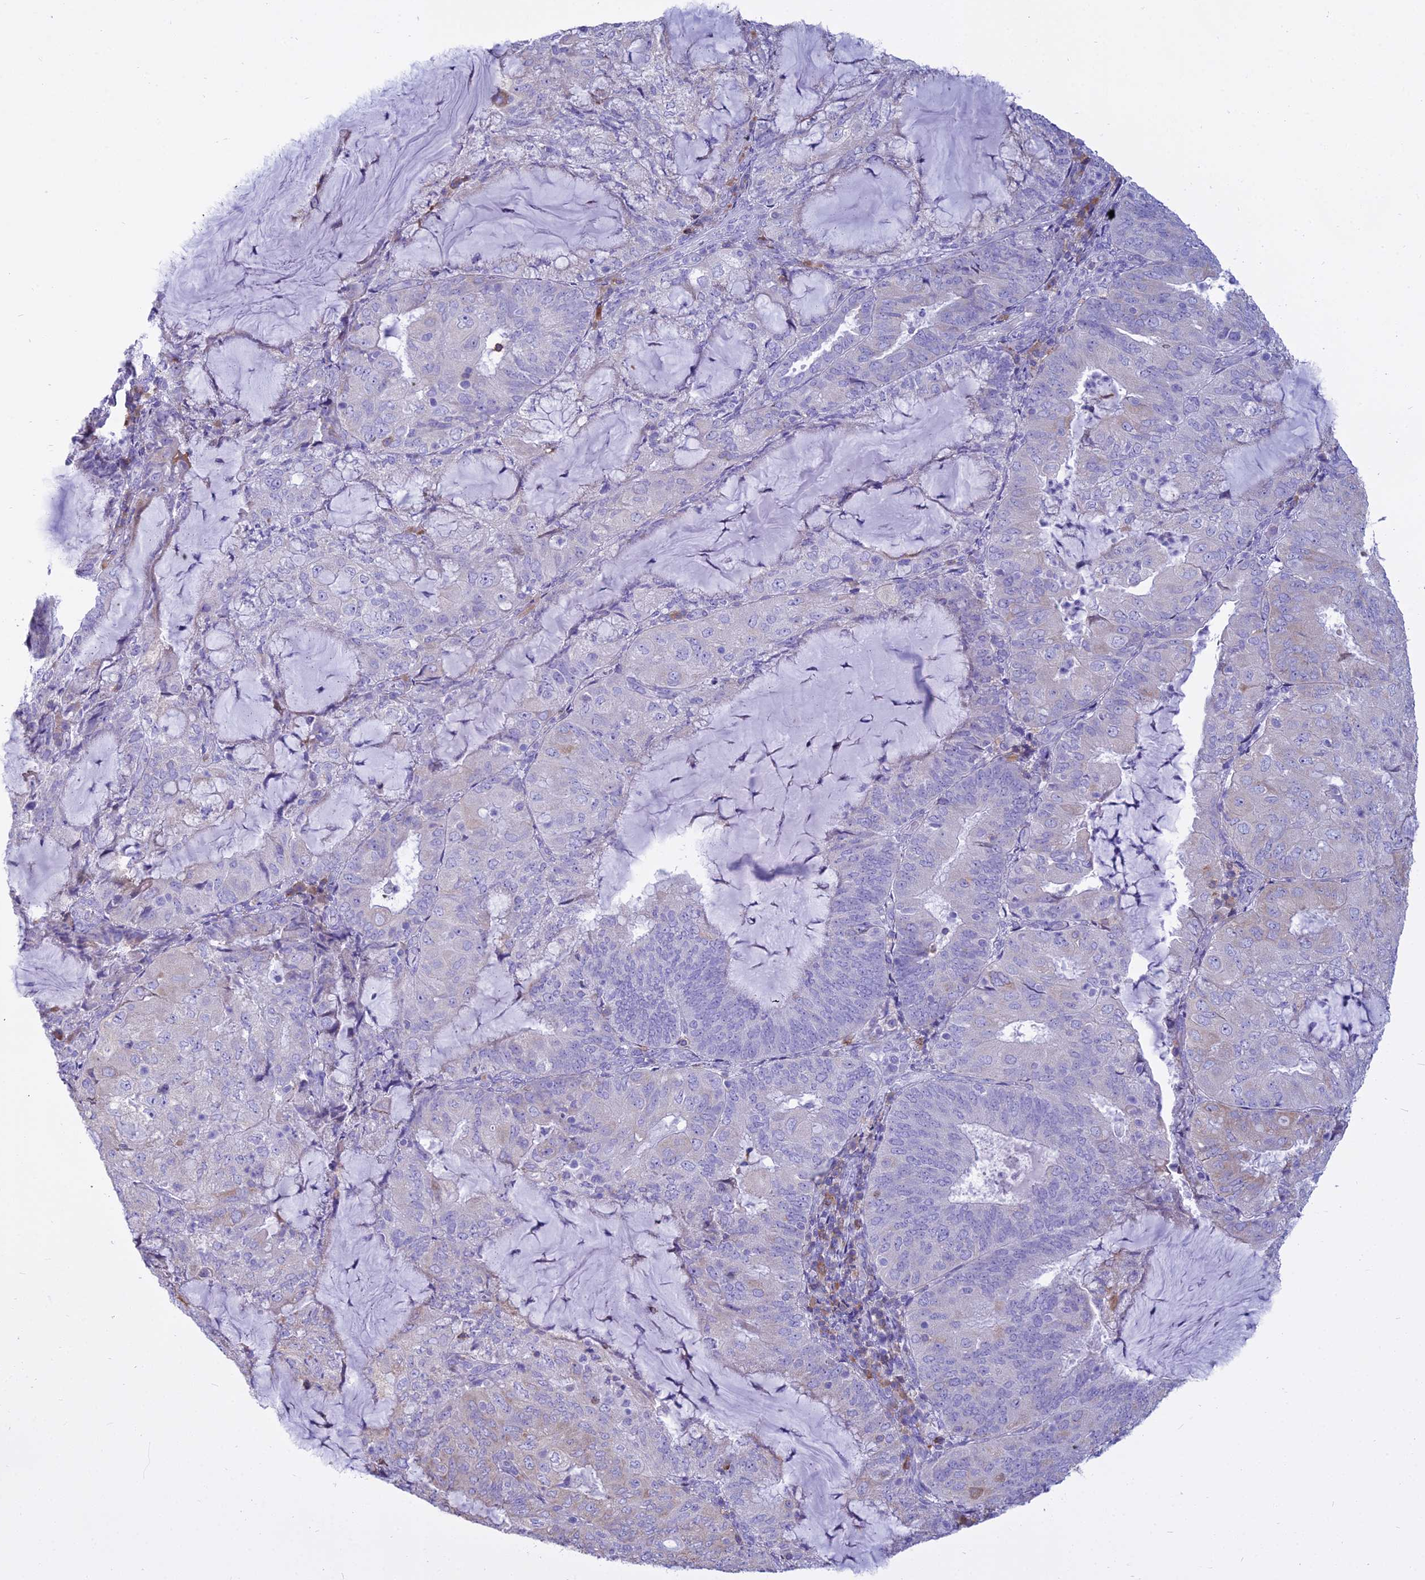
{"staining": {"intensity": "negative", "quantity": "none", "location": "none"}, "tissue": "endometrial cancer", "cell_type": "Tumor cells", "image_type": "cancer", "snomed": [{"axis": "morphology", "description": "Adenocarcinoma, NOS"}, {"axis": "topography", "description": "Endometrium"}], "caption": "Endometrial cancer stained for a protein using immunohistochemistry (IHC) exhibits no expression tumor cells.", "gene": "CD5", "patient": {"sex": "female", "age": 81}}